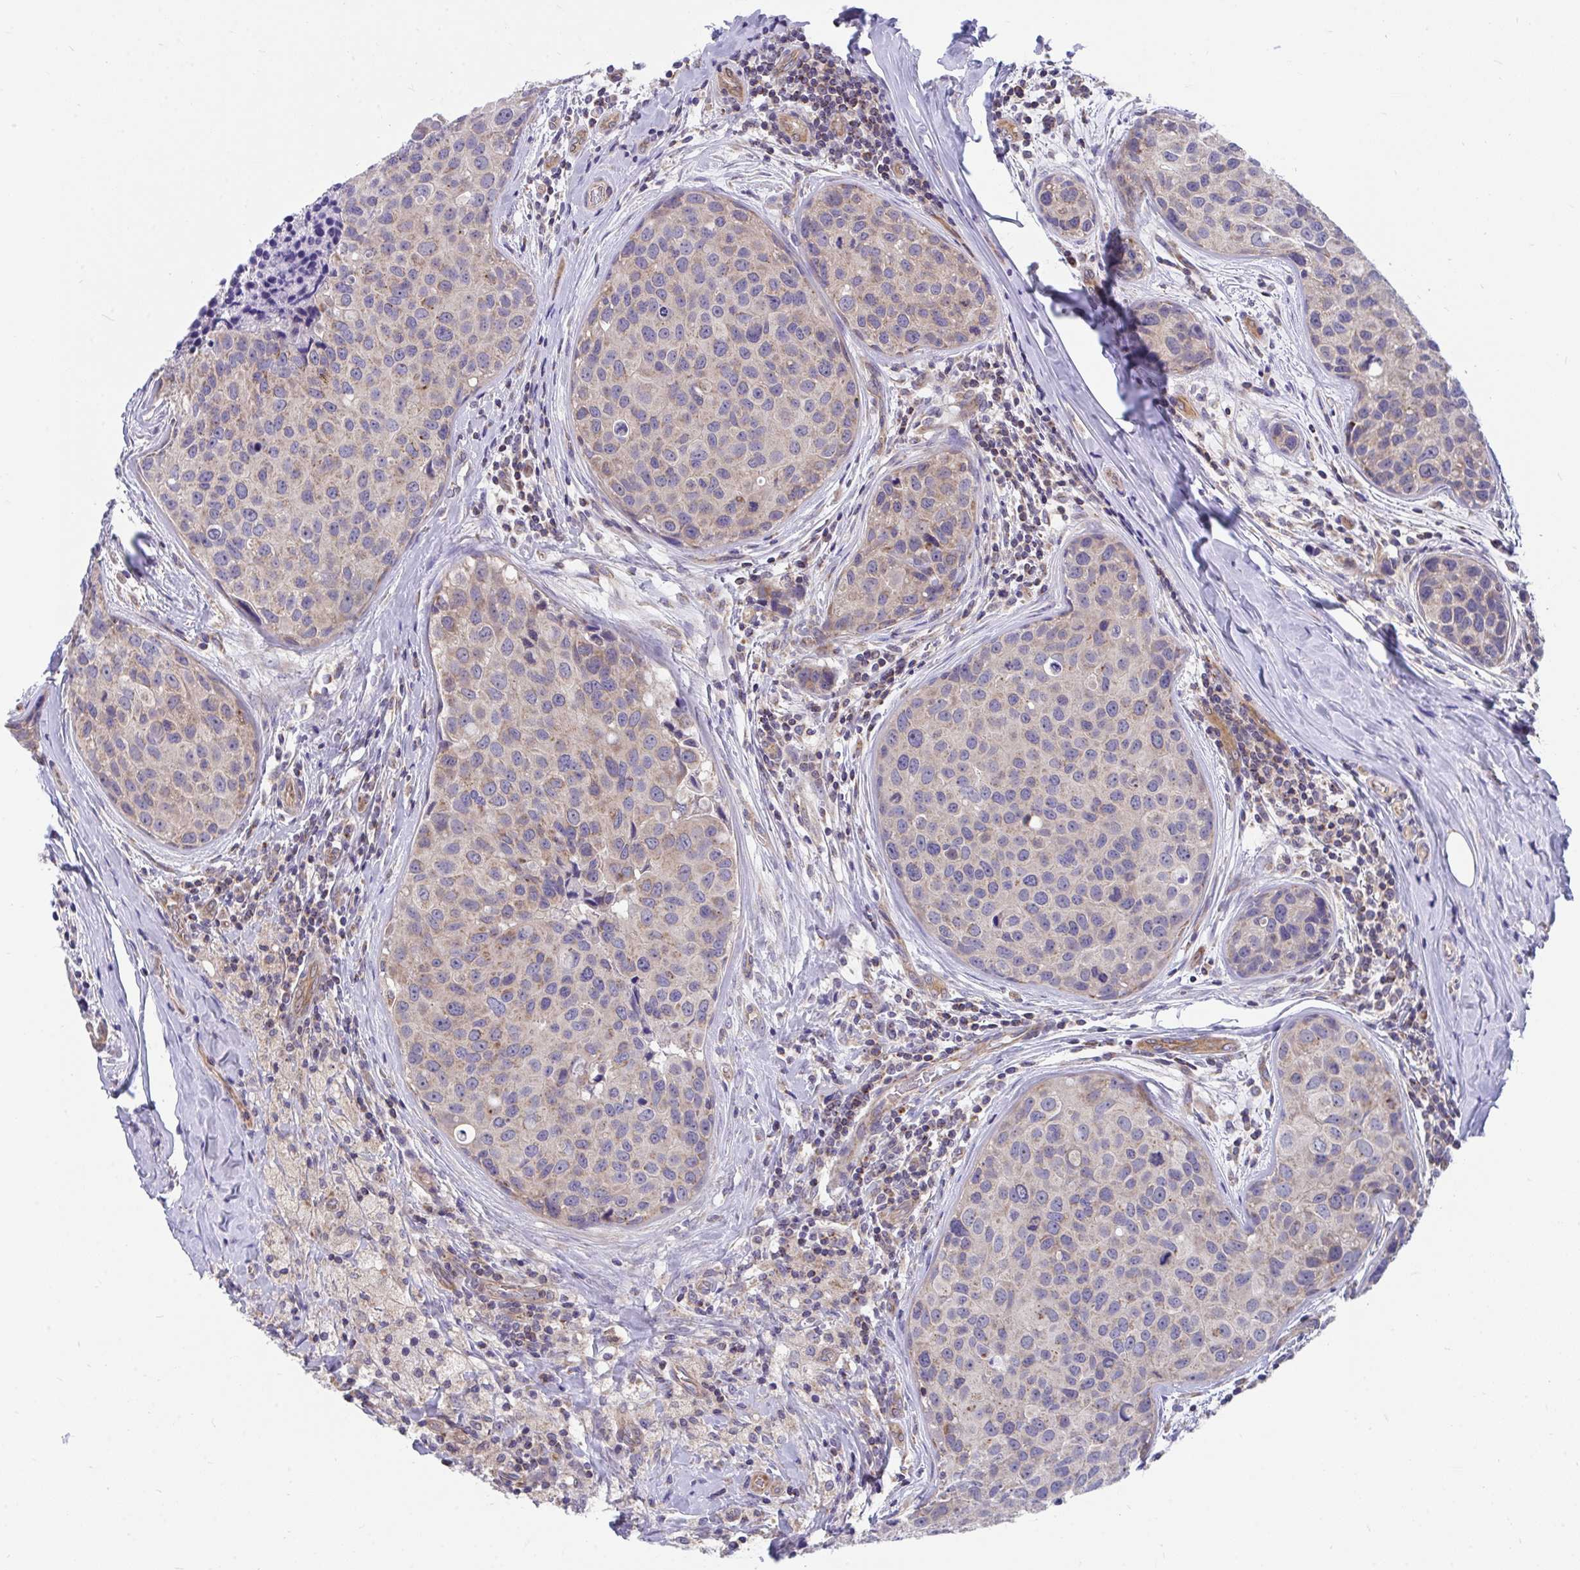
{"staining": {"intensity": "moderate", "quantity": "25%-75%", "location": "cytoplasmic/membranous"}, "tissue": "breast cancer", "cell_type": "Tumor cells", "image_type": "cancer", "snomed": [{"axis": "morphology", "description": "Duct carcinoma"}, {"axis": "topography", "description": "Breast"}], "caption": "The immunohistochemical stain shows moderate cytoplasmic/membranous positivity in tumor cells of breast cancer (infiltrating ductal carcinoma) tissue. Nuclei are stained in blue.", "gene": "FHIP1B", "patient": {"sex": "female", "age": 24}}